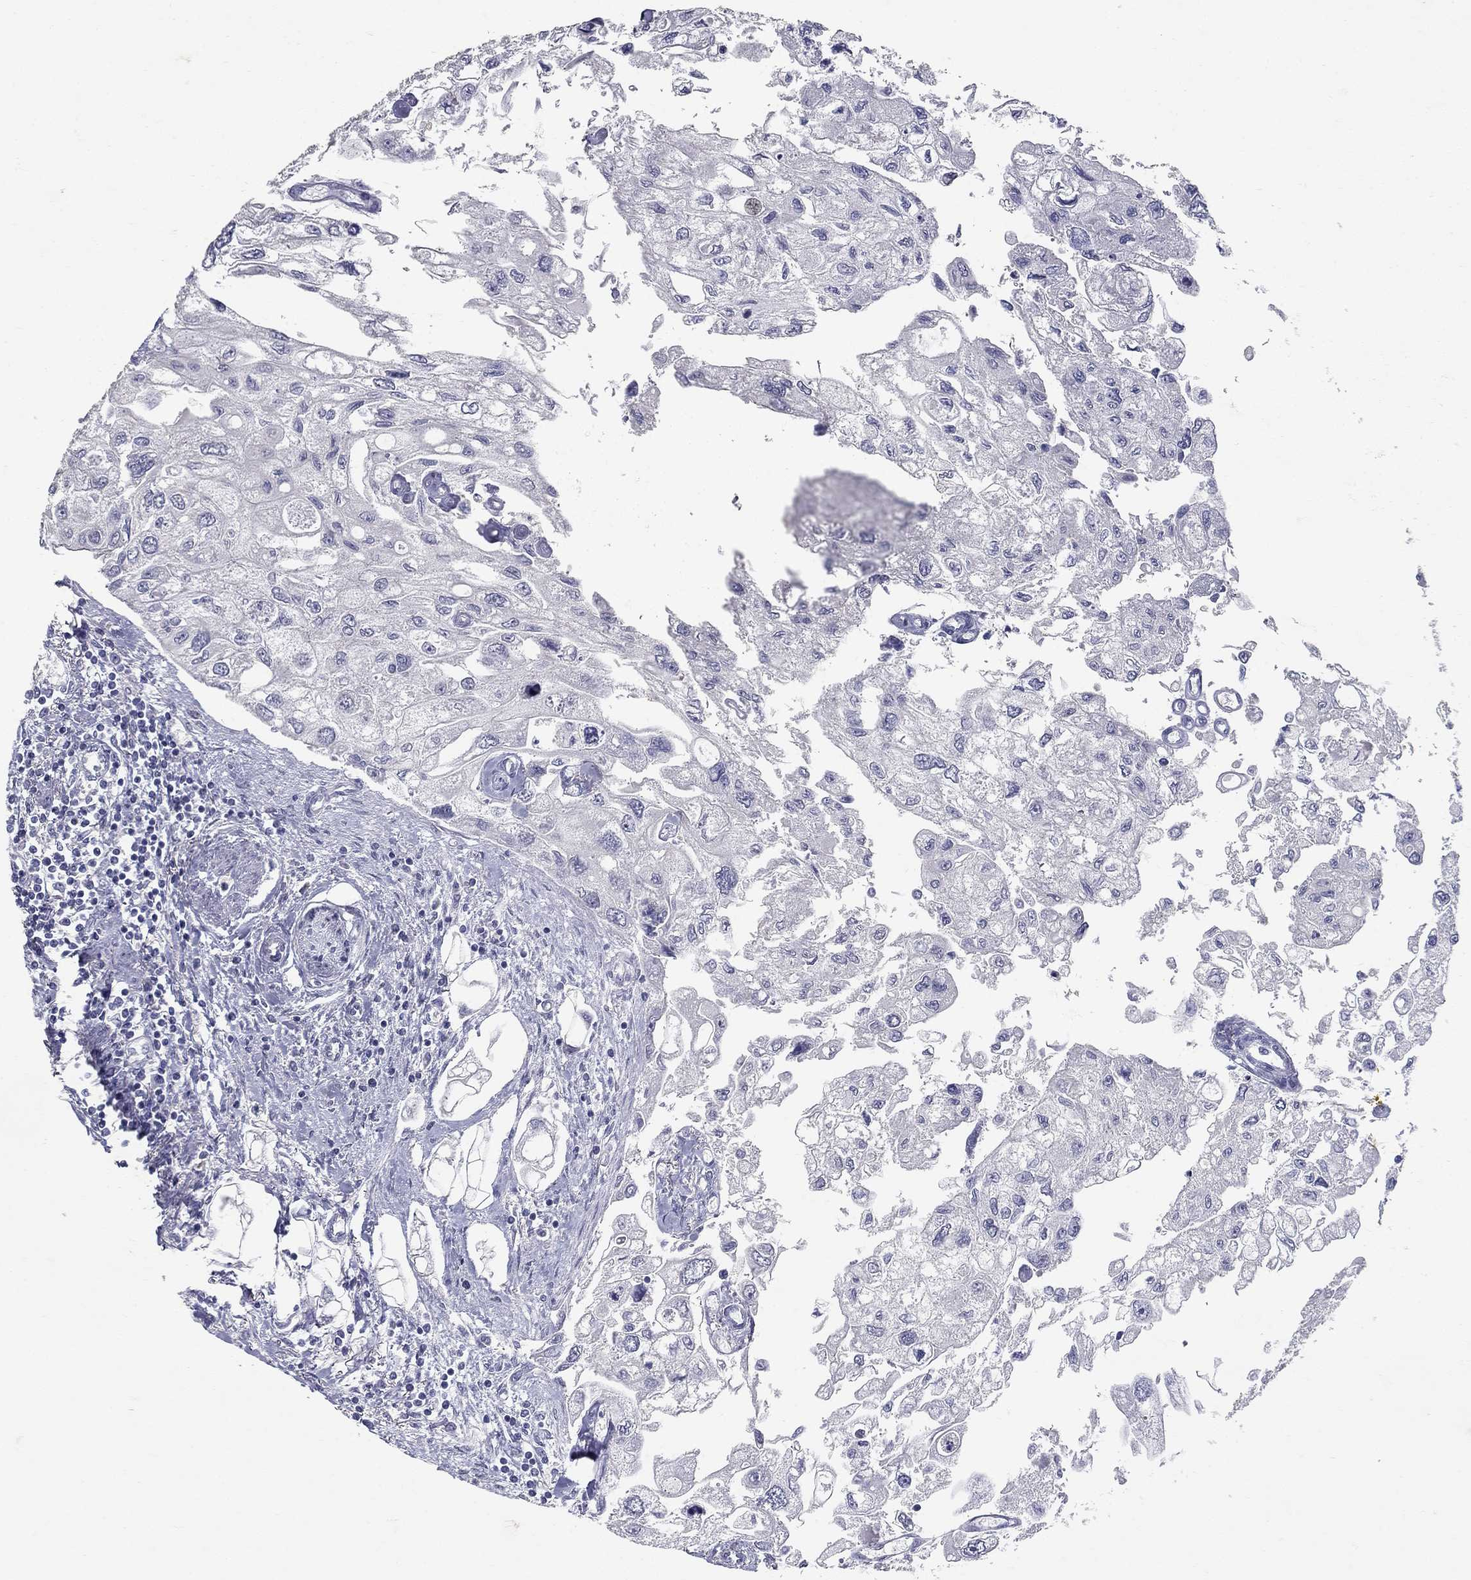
{"staining": {"intensity": "negative", "quantity": "none", "location": "none"}, "tissue": "urothelial cancer", "cell_type": "Tumor cells", "image_type": "cancer", "snomed": [{"axis": "morphology", "description": "Urothelial carcinoma, High grade"}, {"axis": "topography", "description": "Urinary bladder"}], "caption": "This histopathology image is of high-grade urothelial carcinoma stained with IHC to label a protein in brown with the nuclei are counter-stained blue. There is no positivity in tumor cells. (DAB (3,3'-diaminobenzidine) IHC, high magnification).", "gene": "POMC", "patient": {"sex": "male", "age": 59}}